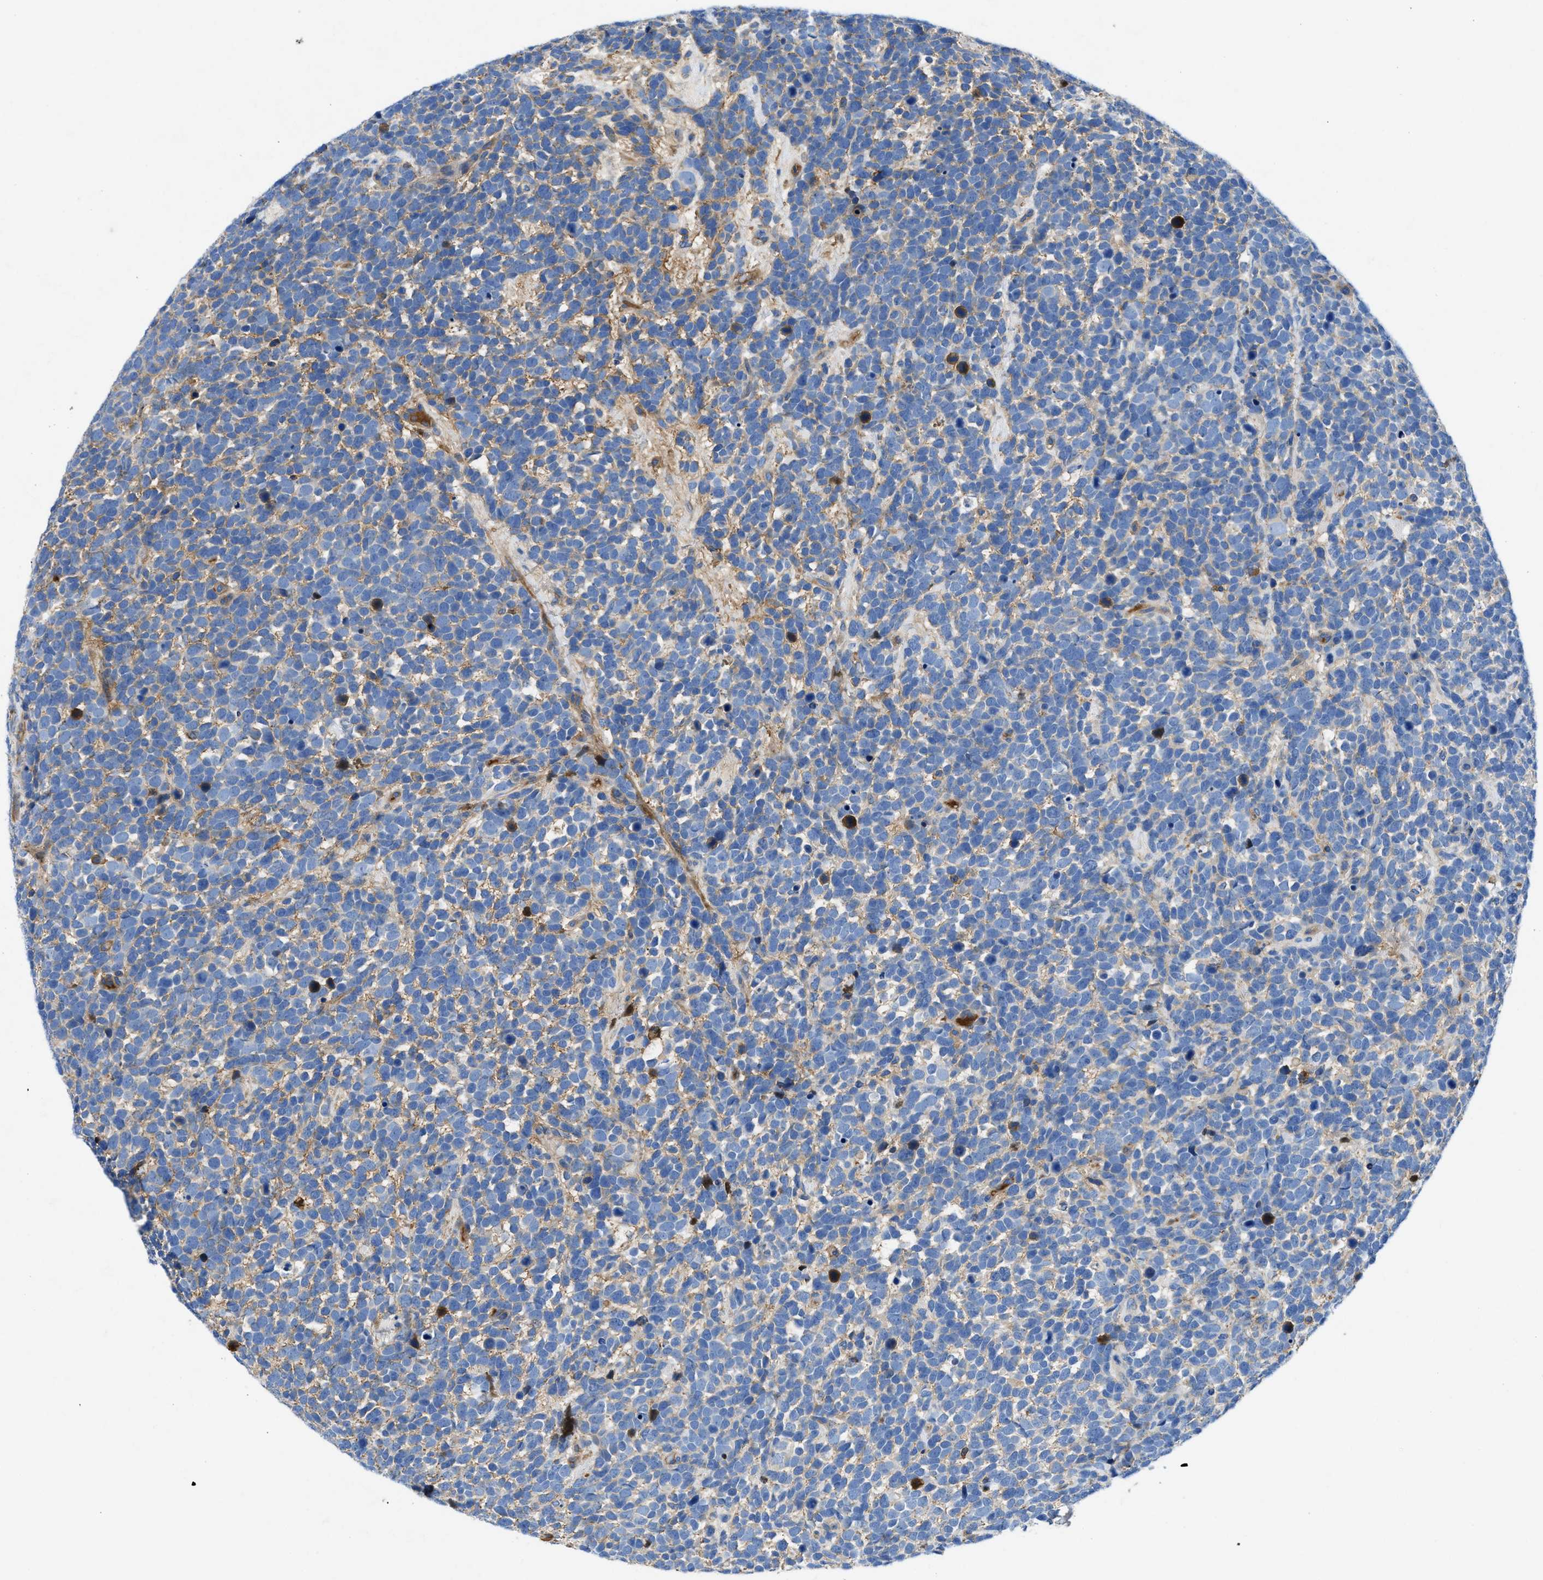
{"staining": {"intensity": "weak", "quantity": "<25%", "location": "cytoplasmic/membranous"}, "tissue": "urothelial cancer", "cell_type": "Tumor cells", "image_type": "cancer", "snomed": [{"axis": "morphology", "description": "Urothelial carcinoma, High grade"}, {"axis": "topography", "description": "Urinary bladder"}], "caption": "A micrograph of urothelial carcinoma (high-grade) stained for a protein shows no brown staining in tumor cells.", "gene": "ATP6V0D1", "patient": {"sex": "female", "age": 82}}